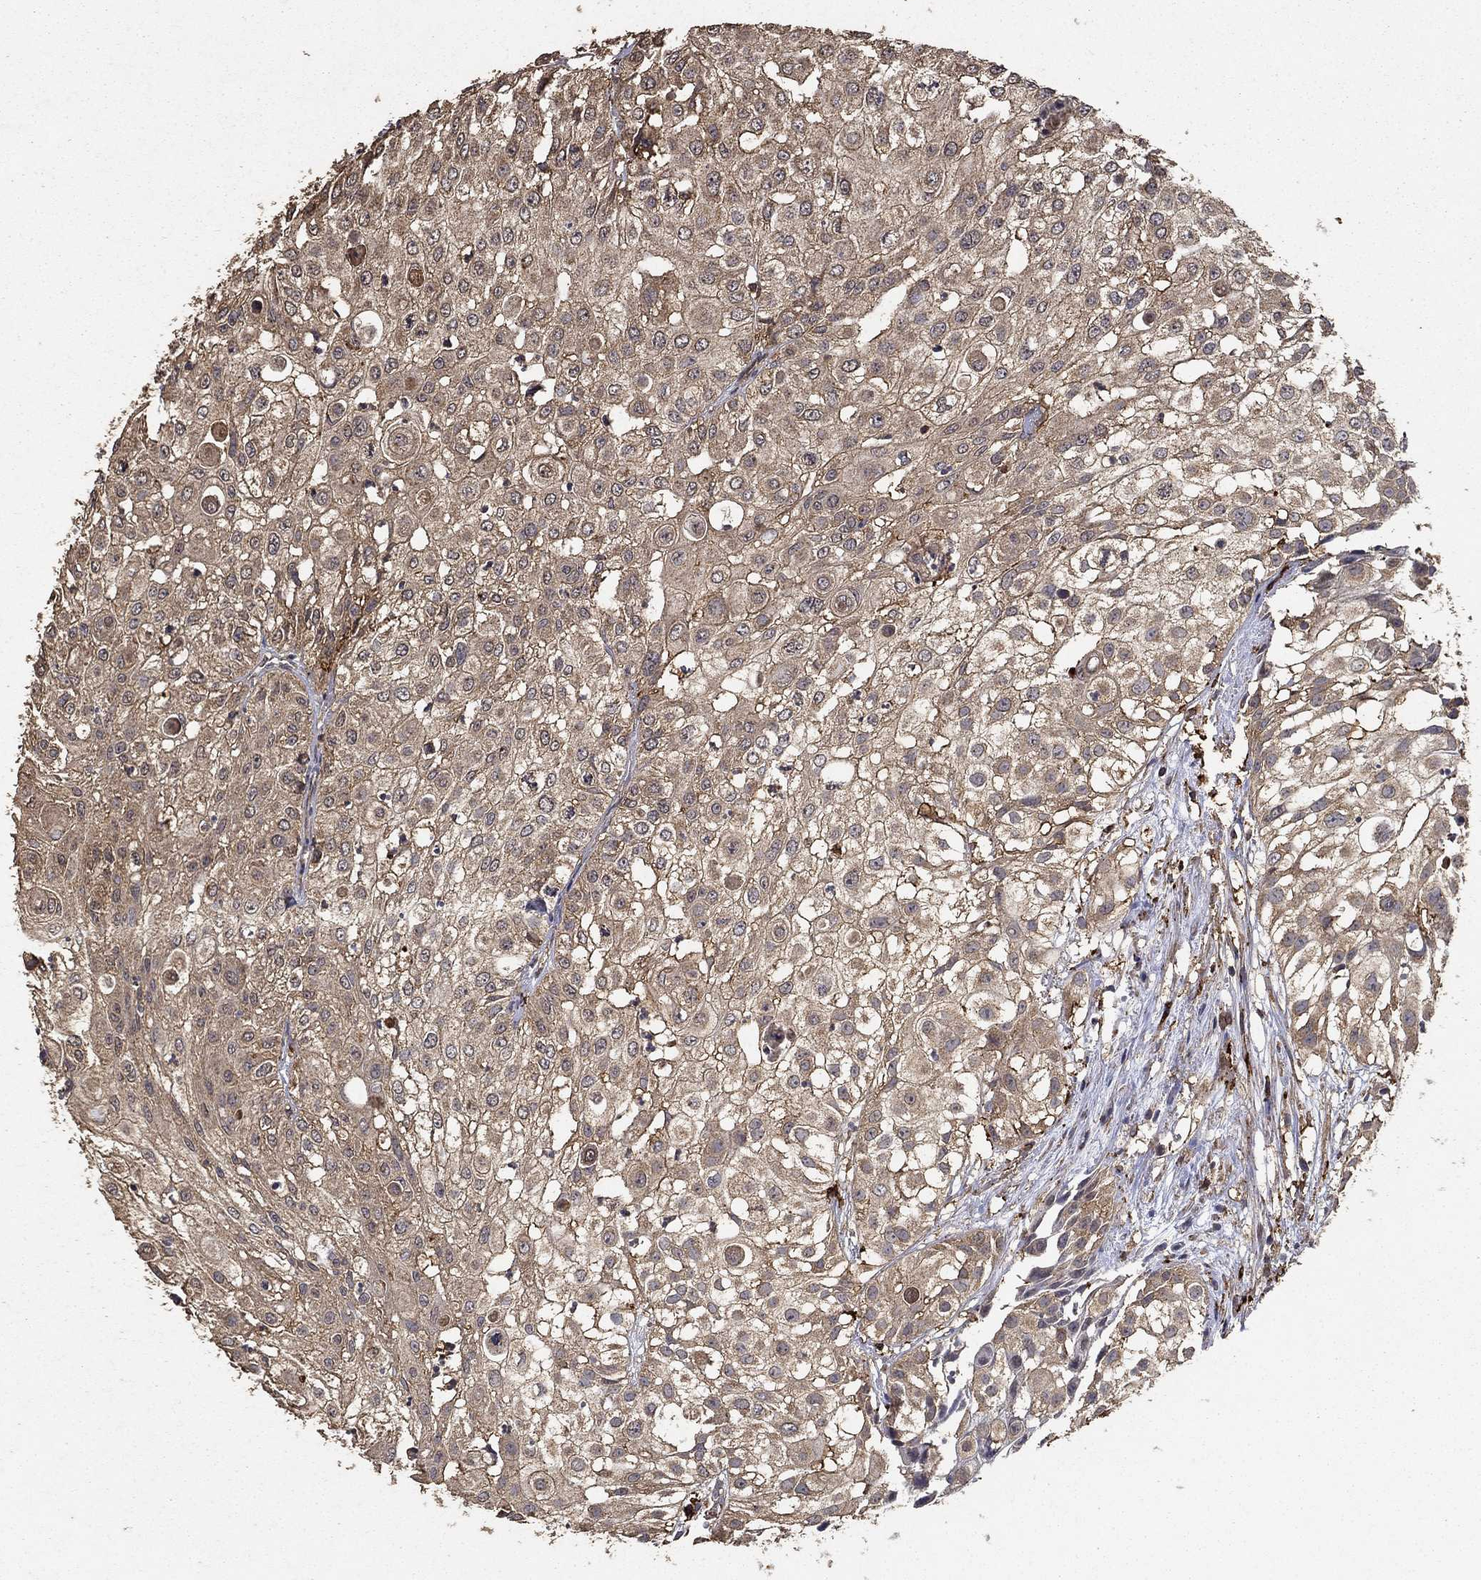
{"staining": {"intensity": "weak", "quantity": "25%-75%", "location": "cytoplasmic/membranous"}, "tissue": "urothelial cancer", "cell_type": "Tumor cells", "image_type": "cancer", "snomed": [{"axis": "morphology", "description": "Urothelial carcinoma, High grade"}, {"axis": "topography", "description": "Urinary bladder"}], "caption": "Immunohistochemical staining of human urothelial cancer reveals low levels of weak cytoplasmic/membranous expression in approximately 25%-75% of tumor cells. Using DAB (3,3'-diaminobenzidine) (brown) and hematoxylin (blue) stains, captured at high magnification using brightfield microscopy.", "gene": "IFRD1", "patient": {"sex": "female", "age": 79}}